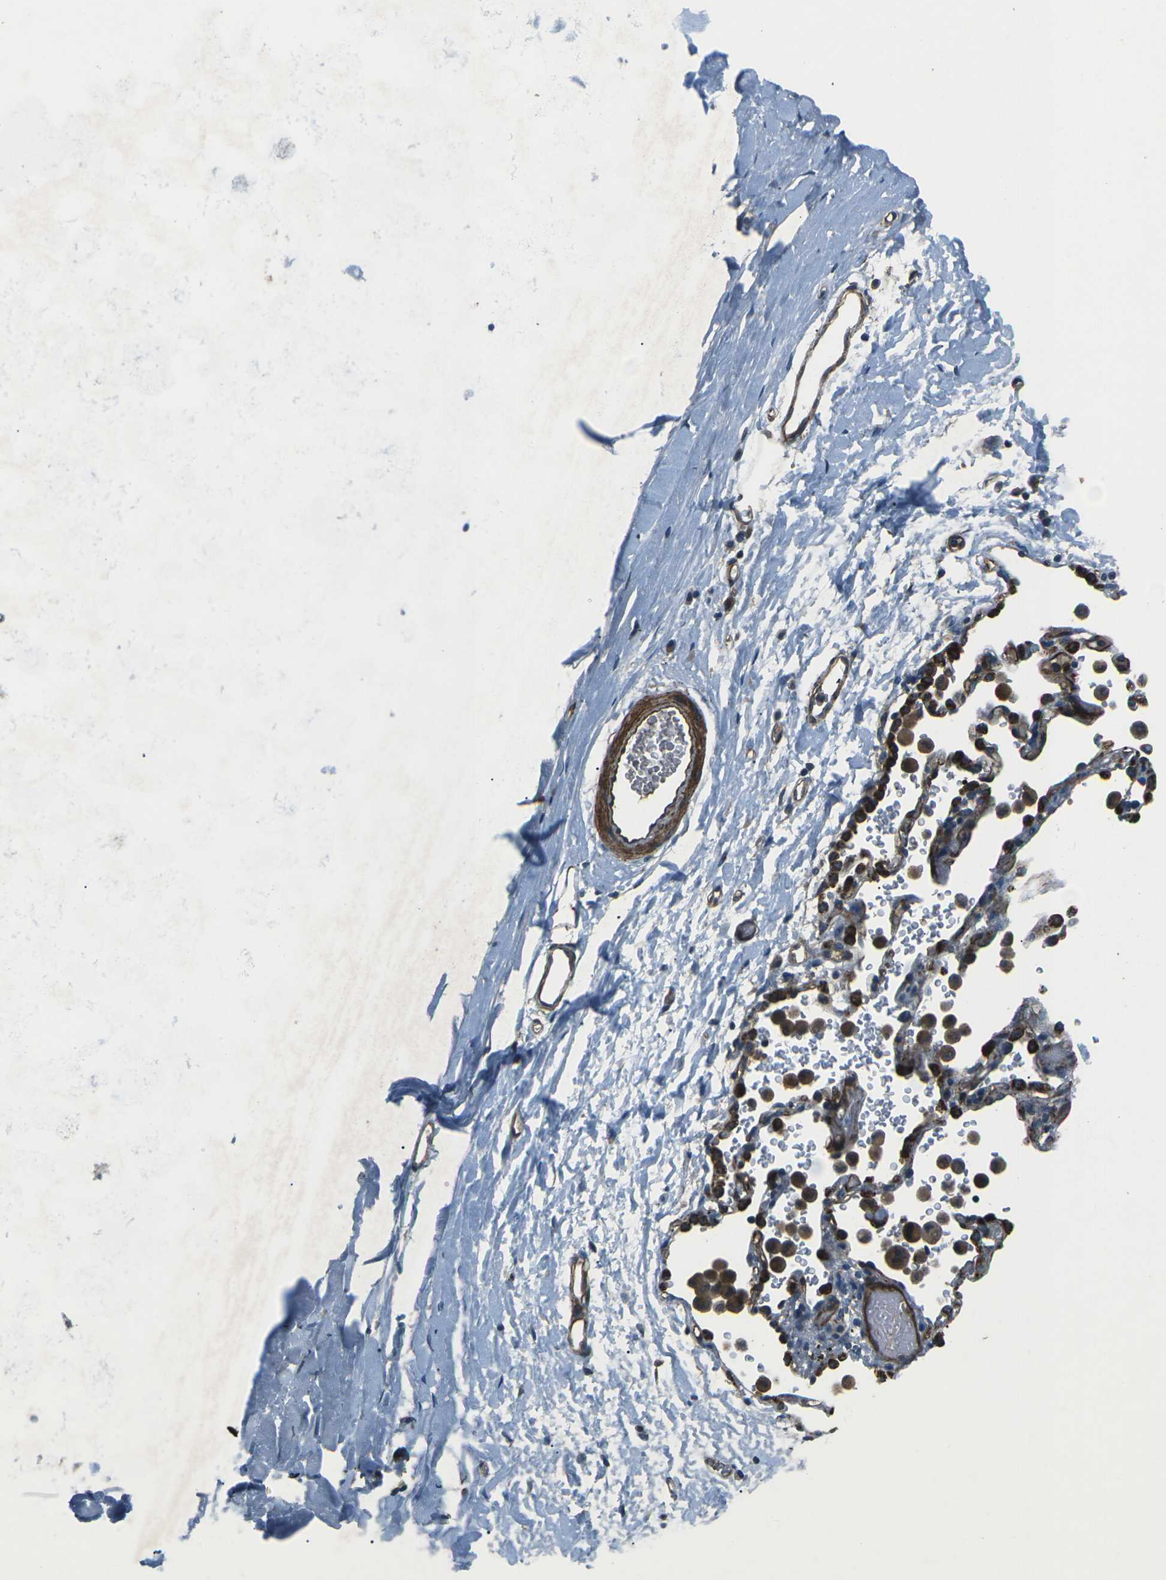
{"staining": {"intensity": "moderate", "quantity": ">75%", "location": "cytoplasmic/membranous"}, "tissue": "adipose tissue", "cell_type": "Adipocytes", "image_type": "normal", "snomed": [{"axis": "morphology", "description": "Normal tissue, NOS"}, {"axis": "topography", "description": "Cartilage tissue"}, {"axis": "topography", "description": "Bronchus"}], "caption": "Adipocytes reveal medium levels of moderate cytoplasmic/membranous expression in about >75% of cells in benign adipose tissue.", "gene": "AFAP1", "patient": {"sex": "female", "age": 53}}